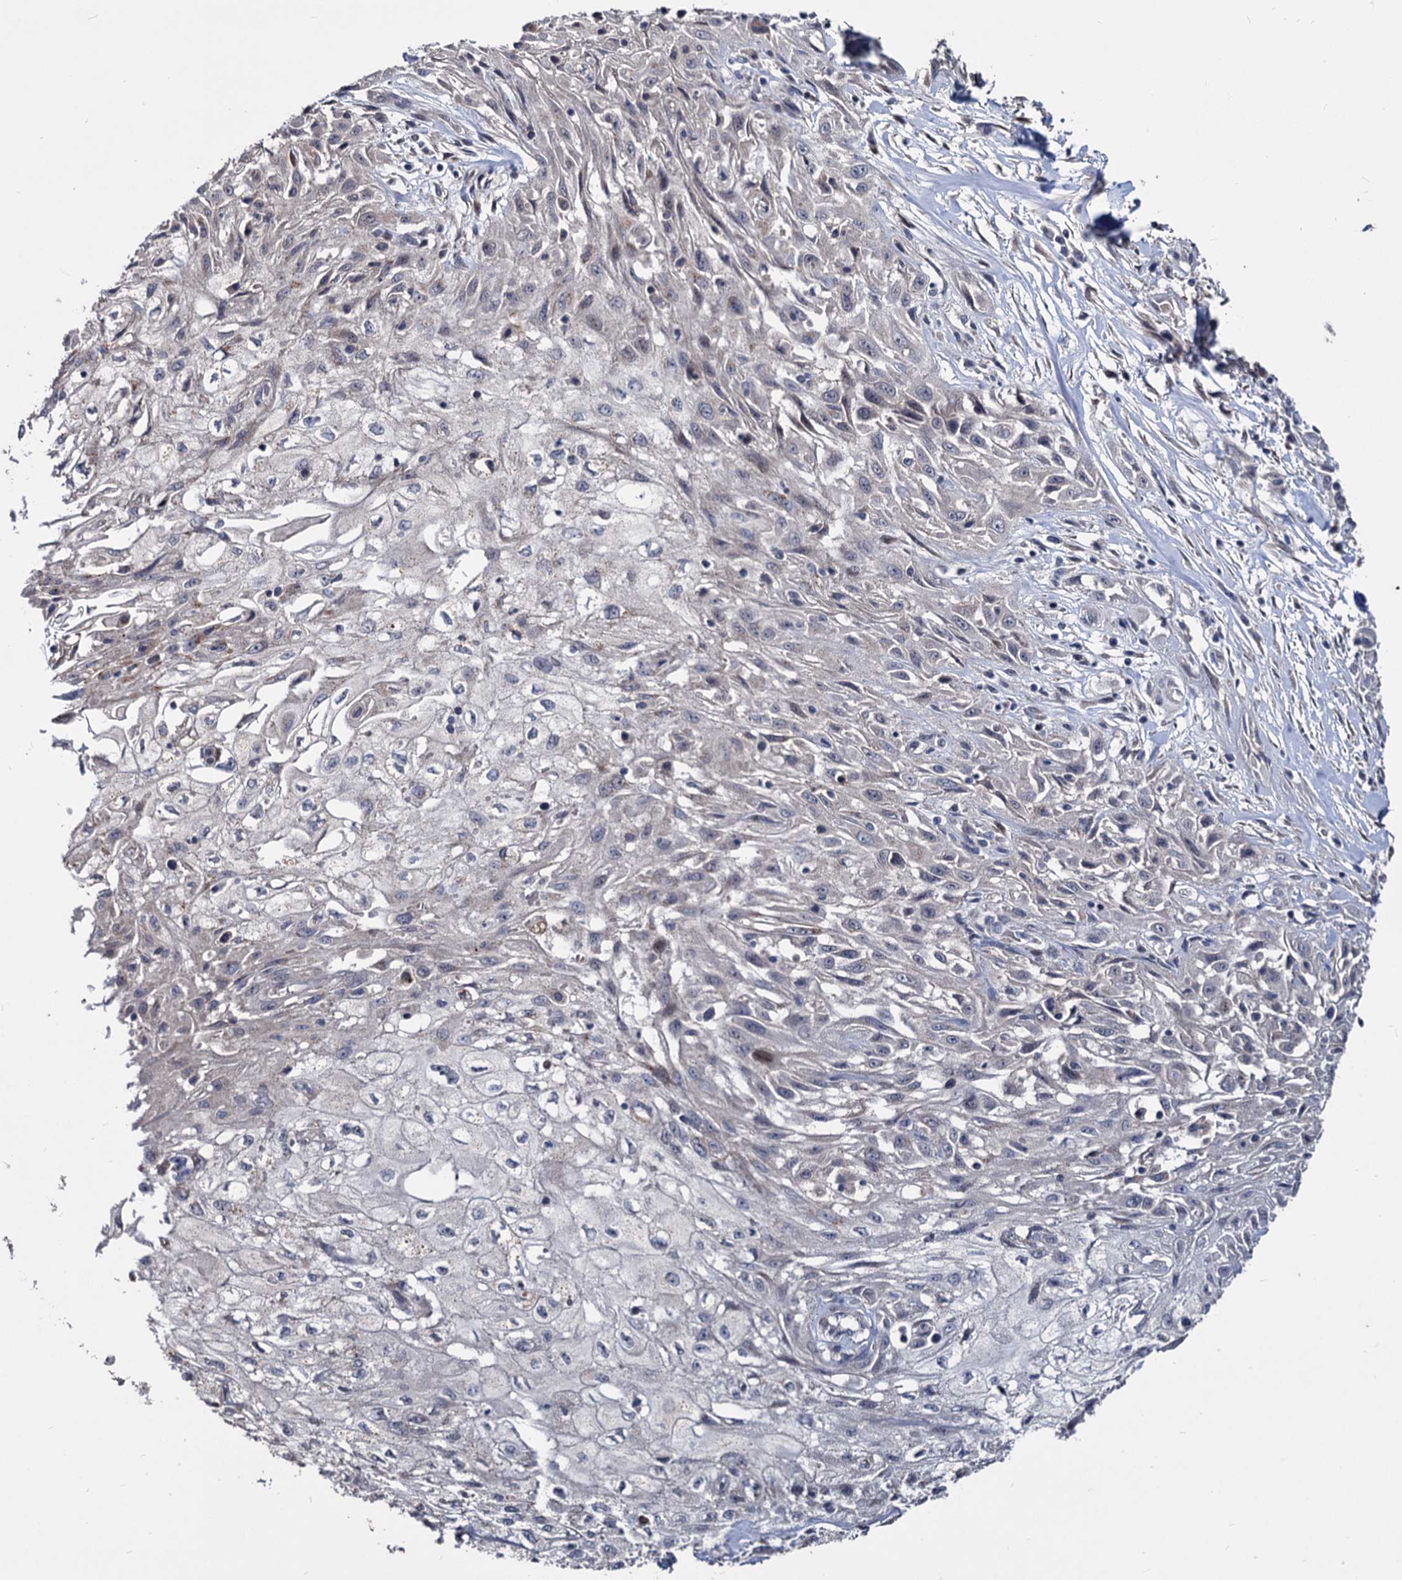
{"staining": {"intensity": "negative", "quantity": "none", "location": "none"}, "tissue": "skin cancer", "cell_type": "Tumor cells", "image_type": "cancer", "snomed": [{"axis": "morphology", "description": "Squamous cell carcinoma, NOS"}, {"axis": "morphology", "description": "Squamous cell carcinoma, metastatic, NOS"}, {"axis": "topography", "description": "Skin"}, {"axis": "topography", "description": "Lymph node"}], "caption": "DAB immunohistochemical staining of skin cancer reveals no significant expression in tumor cells. (Stains: DAB immunohistochemistry (IHC) with hematoxylin counter stain, Microscopy: brightfield microscopy at high magnification).", "gene": "SMAGP", "patient": {"sex": "male", "age": 75}}